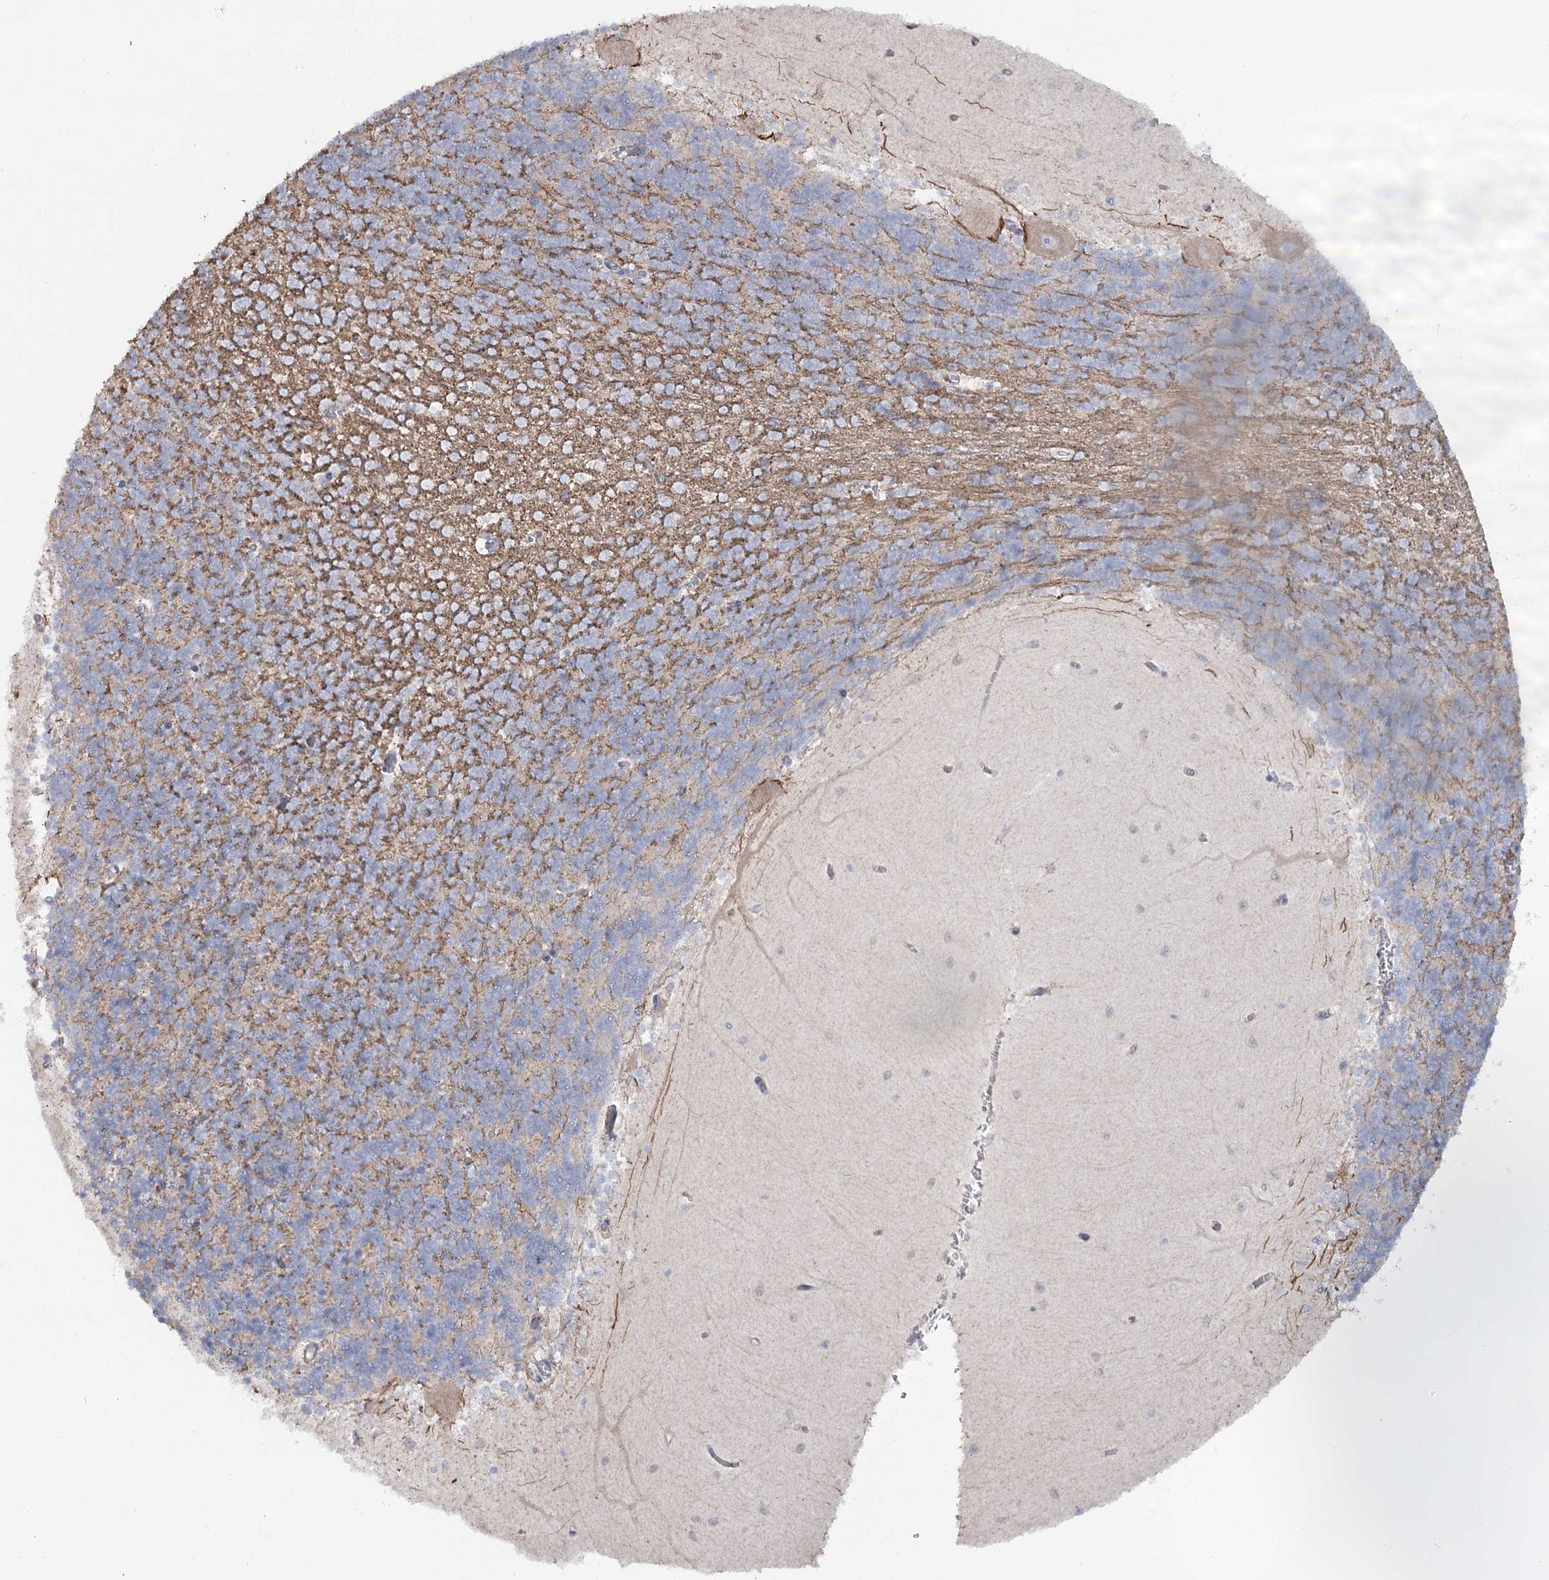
{"staining": {"intensity": "weak", "quantity": "25%-75%", "location": "cytoplasmic/membranous"}, "tissue": "cerebellum", "cell_type": "Cells in granular layer", "image_type": "normal", "snomed": [{"axis": "morphology", "description": "Normal tissue, NOS"}, {"axis": "topography", "description": "Cerebellum"}], "caption": "DAB immunohistochemical staining of normal human cerebellum displays weak cytoplasmic/membranous protein positivity in approximately 25%-75% of cells in granular layer.", "gene": "TMEM187", "patient": {"sex": "male", "age": 37}}